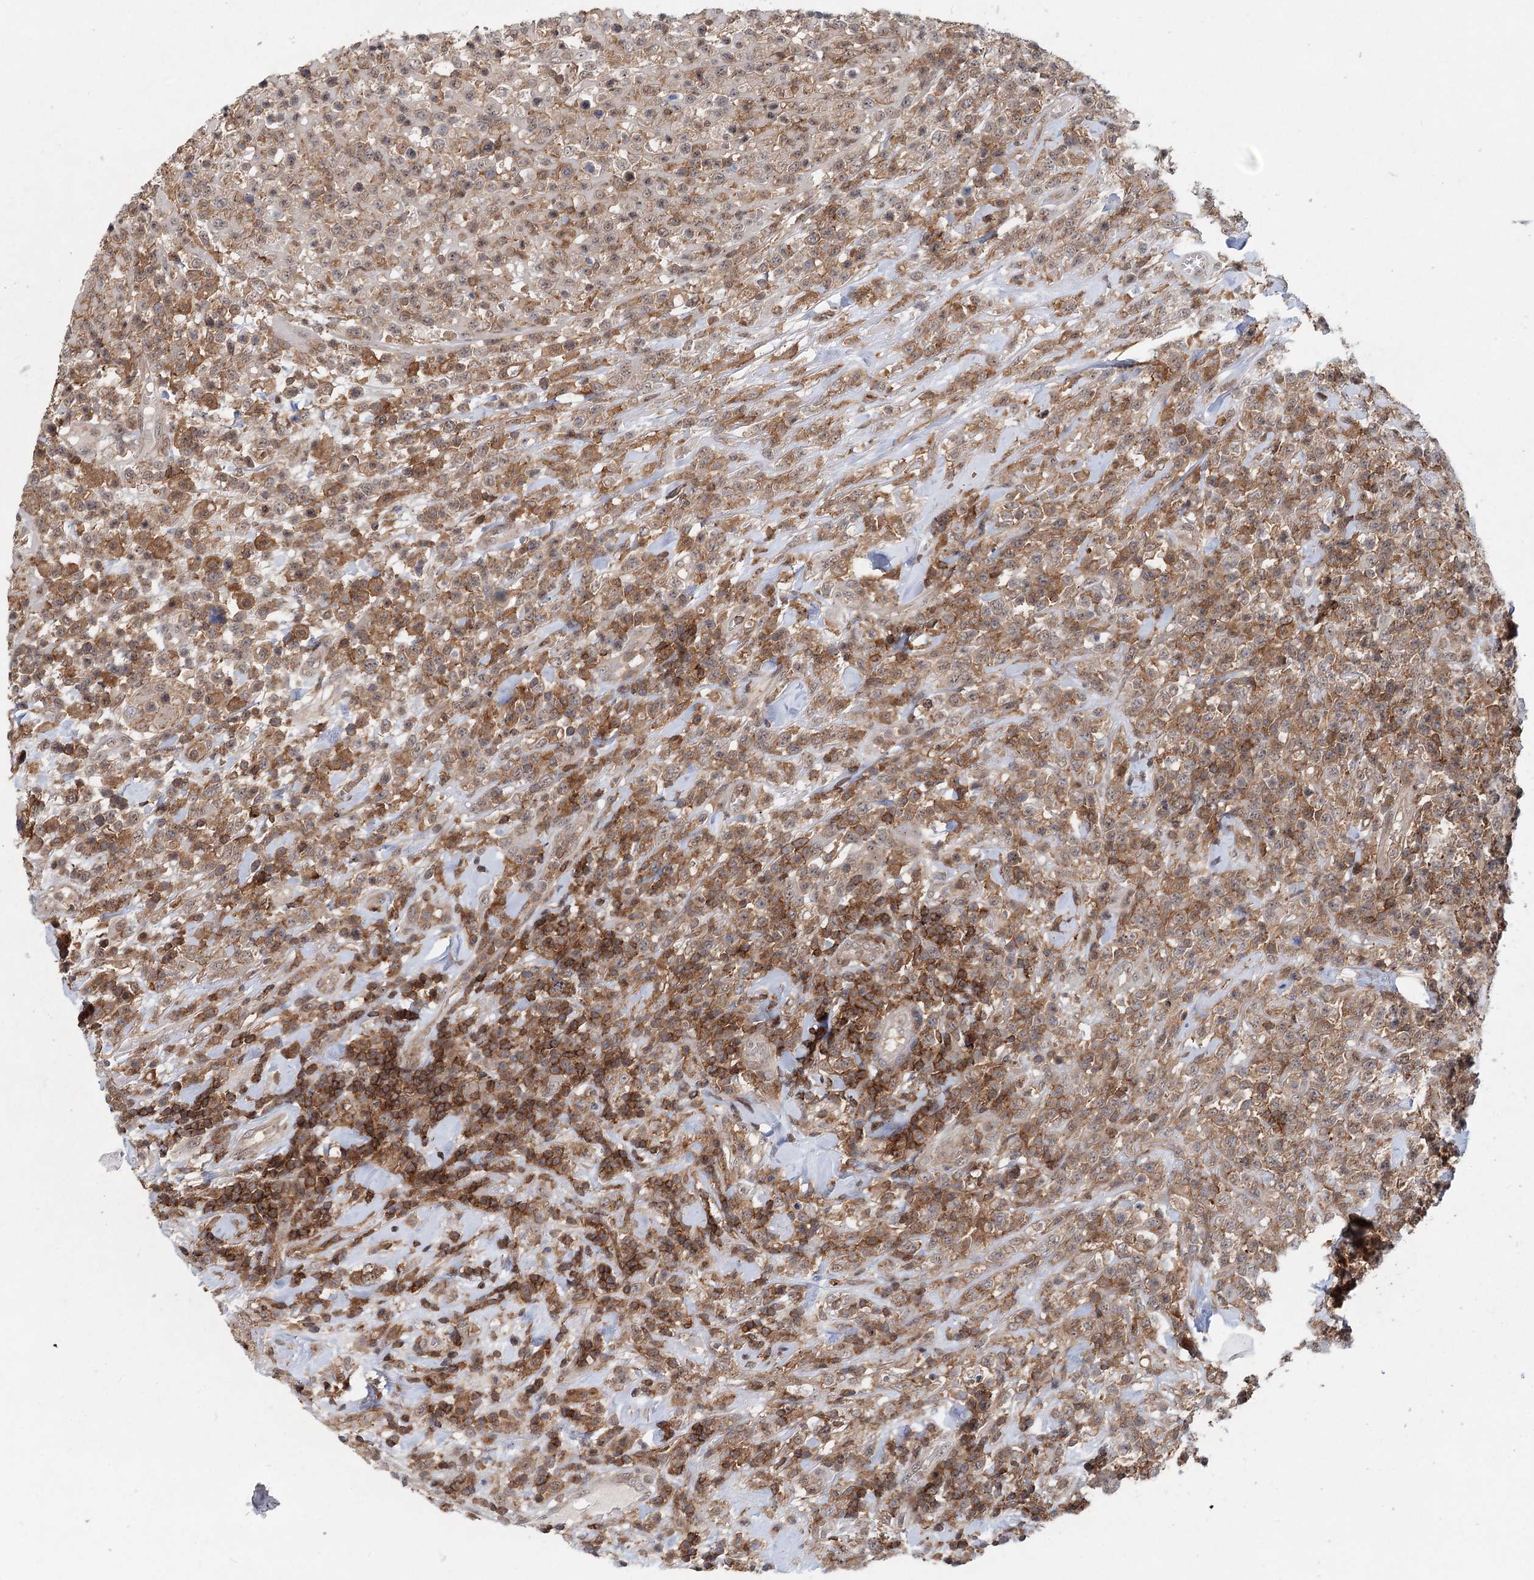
{"staining": {"intensity": "moderate", "quantity": ">75%", "location": "cytoplasmic/membranous"}, "tissue": "lymphoma", "cell_type": "Tumor cells", "image_type": "cancer", "snomed": [{"axis": "morphology", "description": "Malignant lymphoma, non-Hodgkin's type, High grade"}, {"axis": "topography", "description": "Colon"}], "caption": "Malignant lymphoma, non-Hodgkin's type (high-grade) was stained to show a protein in brown. There is medium levels of moderate cytoplasmic/membranous staining in approximately >75% of tumor cells.", "gene": "CDC42SE2", "patient": {"sex": "female", "age": 53}}